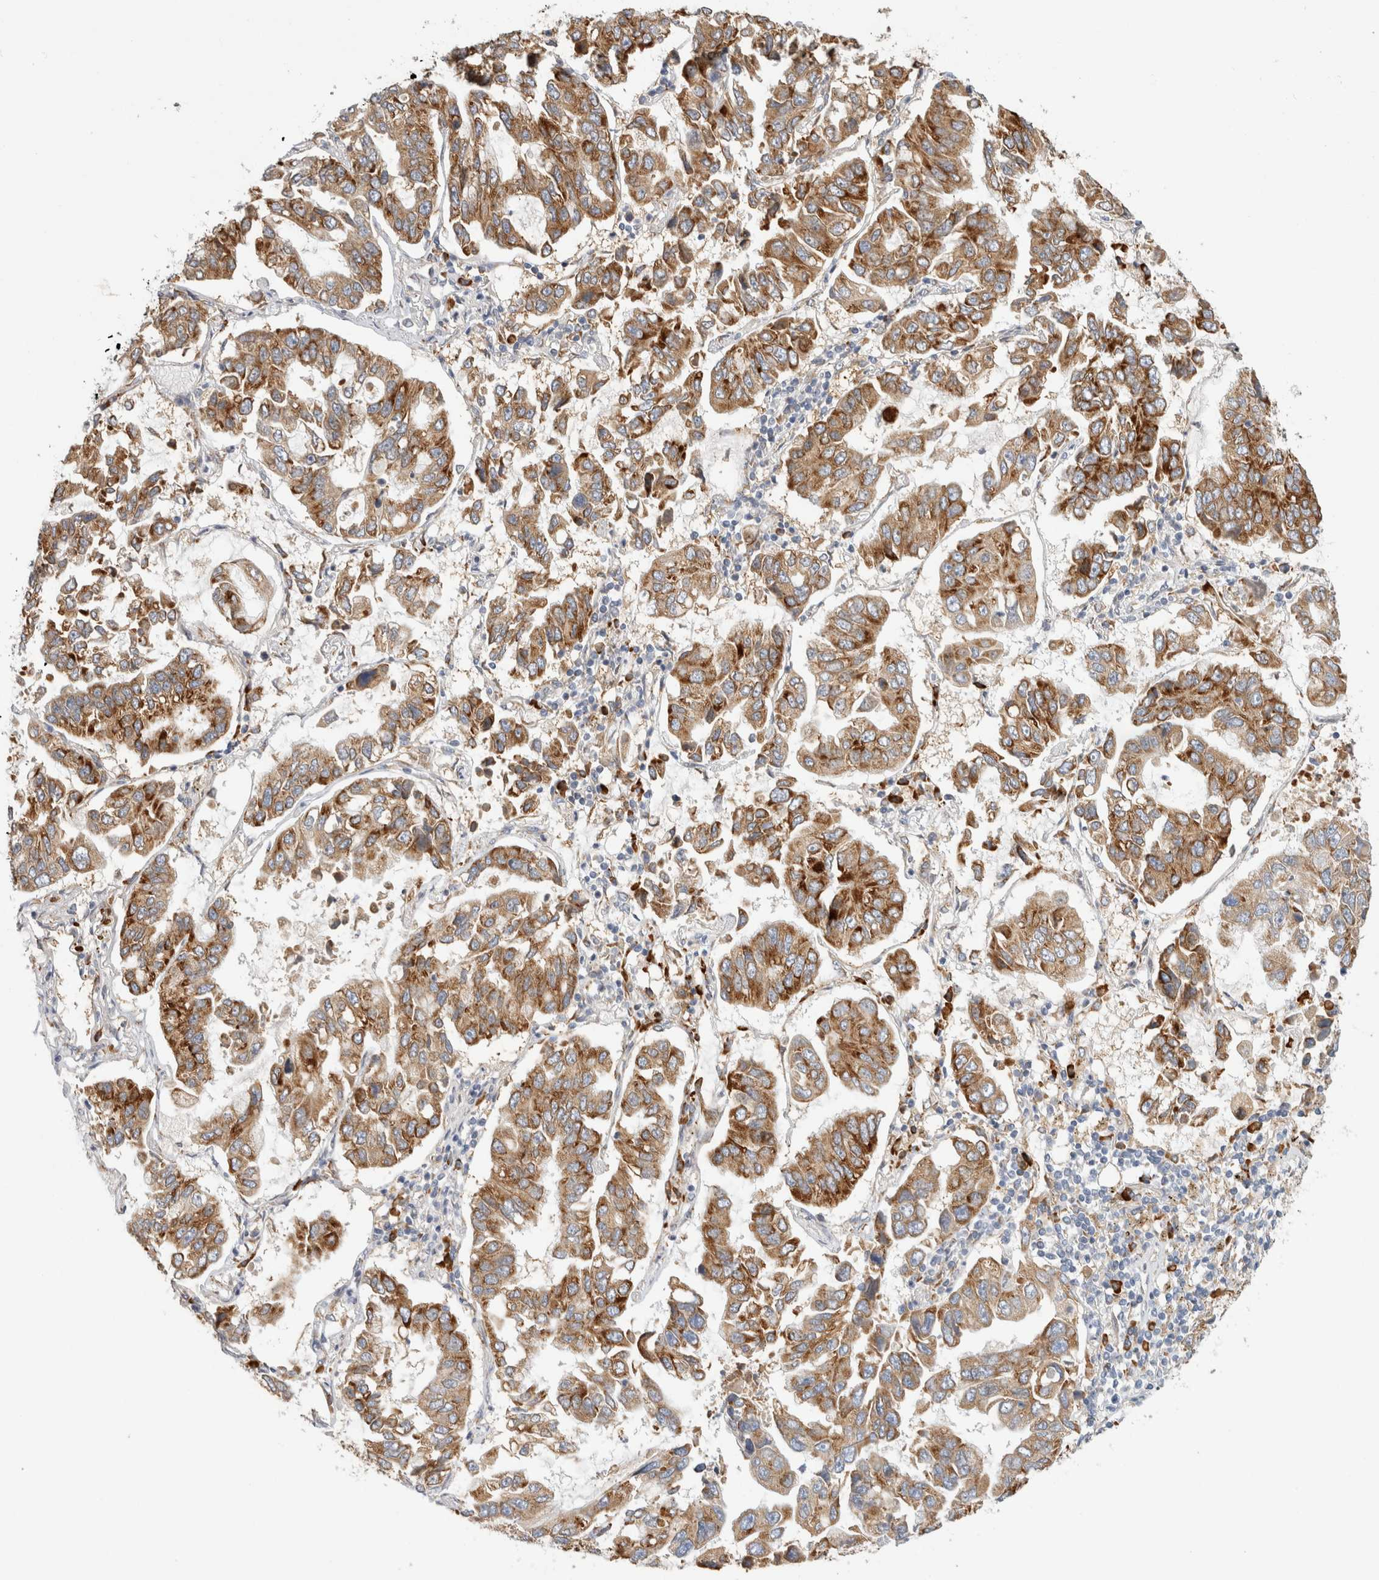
{"staining": {"intensity": "moderate", "quantity": ">75%", "location": "cytoplasmic/membranous"}, "tissue": "lung cancer", "cell_type": "Tumor cells", "image_type": "cancer", "snomed": [{"axis": "morphology", "description": "Adenocarcinoma, NOS"}, {"axis": "topography", "description": "Lung"}], "caption": "Immunohistochemistry (IHC) photomicrograph of neoplastic tissue: lung cancer (adenocarcinoma) stained using IHC displays medium levels of moderate protein expression localized specifically in the cytoplasmic/membranous of tumor cells, appearing as a cytoplasmic/membranous brown color.", "gene": "RPN2", "patient": {"sex": "male", "age": 64}}